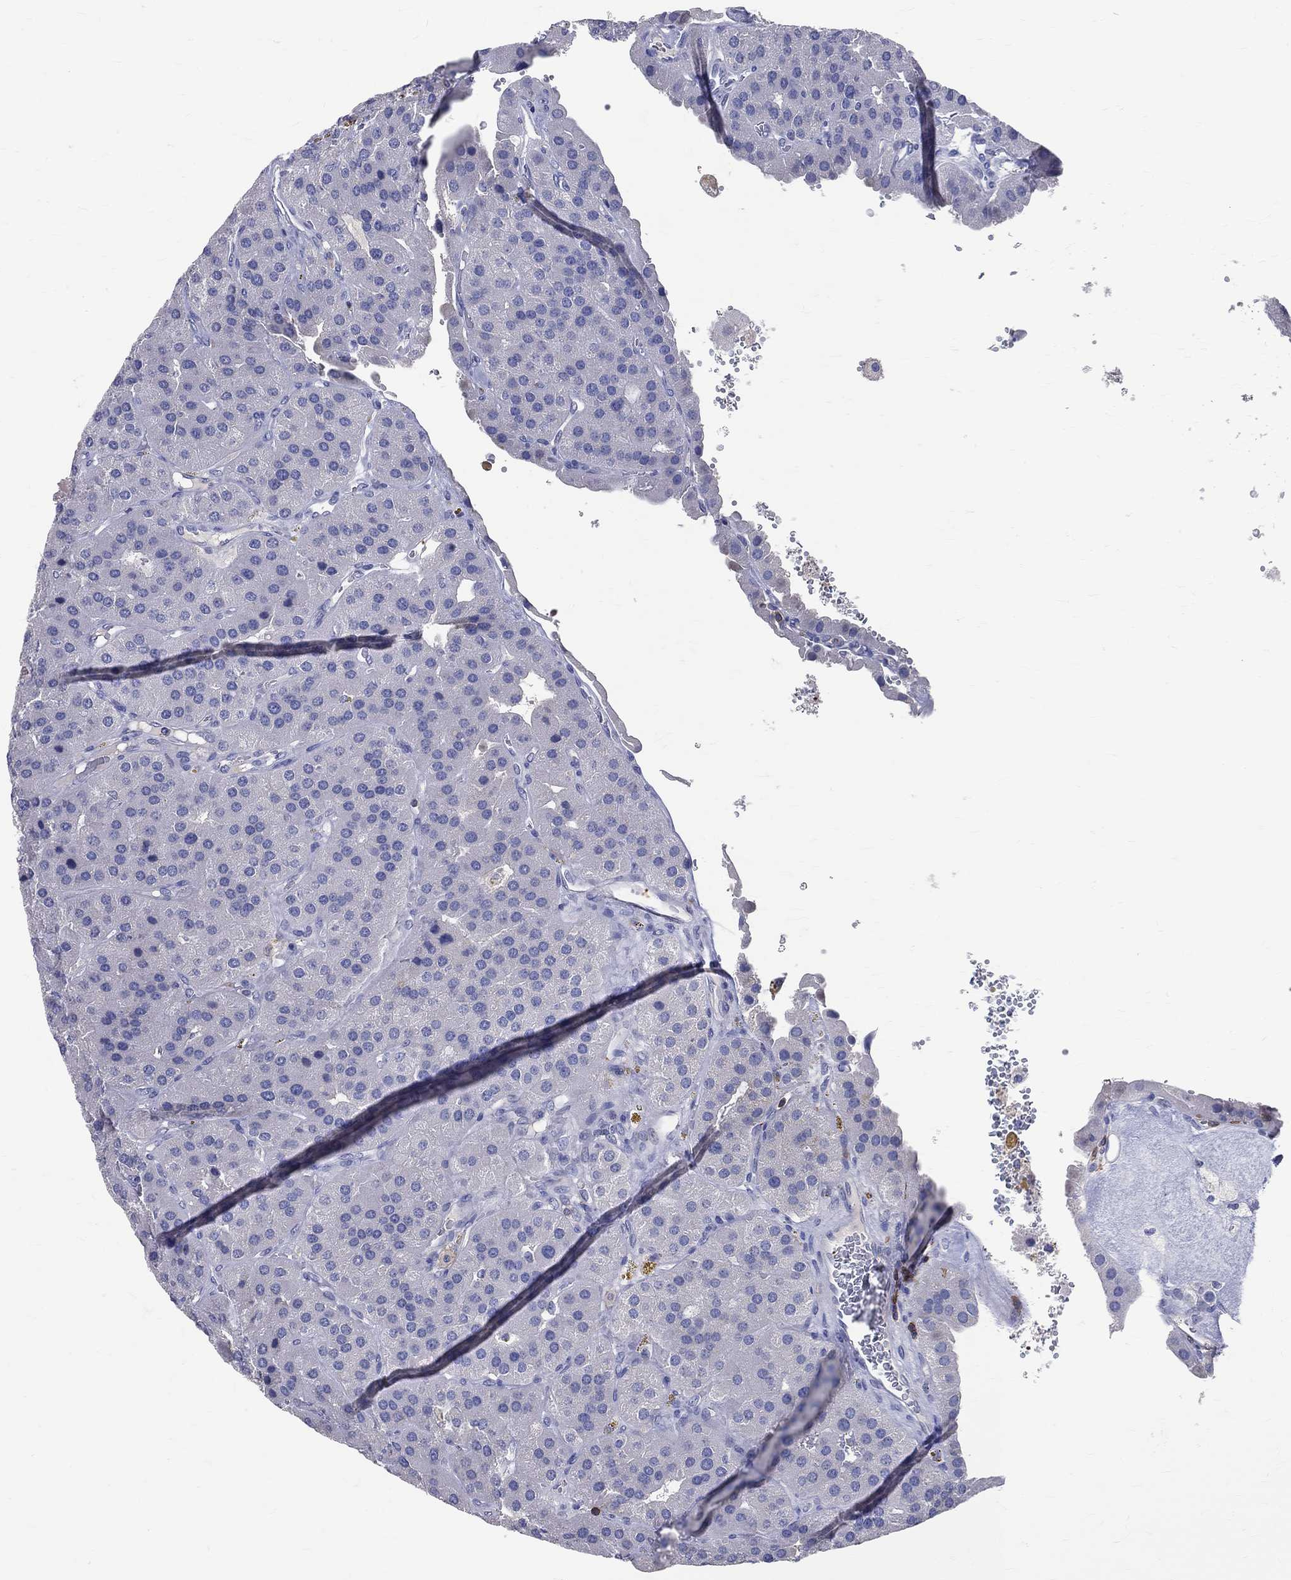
{"staining": {"intensity": "negative", "quantity": "none", "location": "none"}, "tissue": "parathyroid gland", "cell_type": "Glandular cells", "image_type": "normal", "snomed": [{"axis": "morphology", "description": "Normal tissue, NOS"}, {"axis": "morphology", "description": "Adenoma, NOS"}, {"axis": "topography", "description": "Parathyroid gland"}], "caption": "An IHC image of benign parathyroid gland is shown. There is no staining in glandular cells of parathyroid gland. (DAB (3,3'-diaminobenzidine) immunohistochemistry (IHC) with hematoxylin counter stain).", "gene": "LAT", "patient": {"sex": "female", "age": 86}}